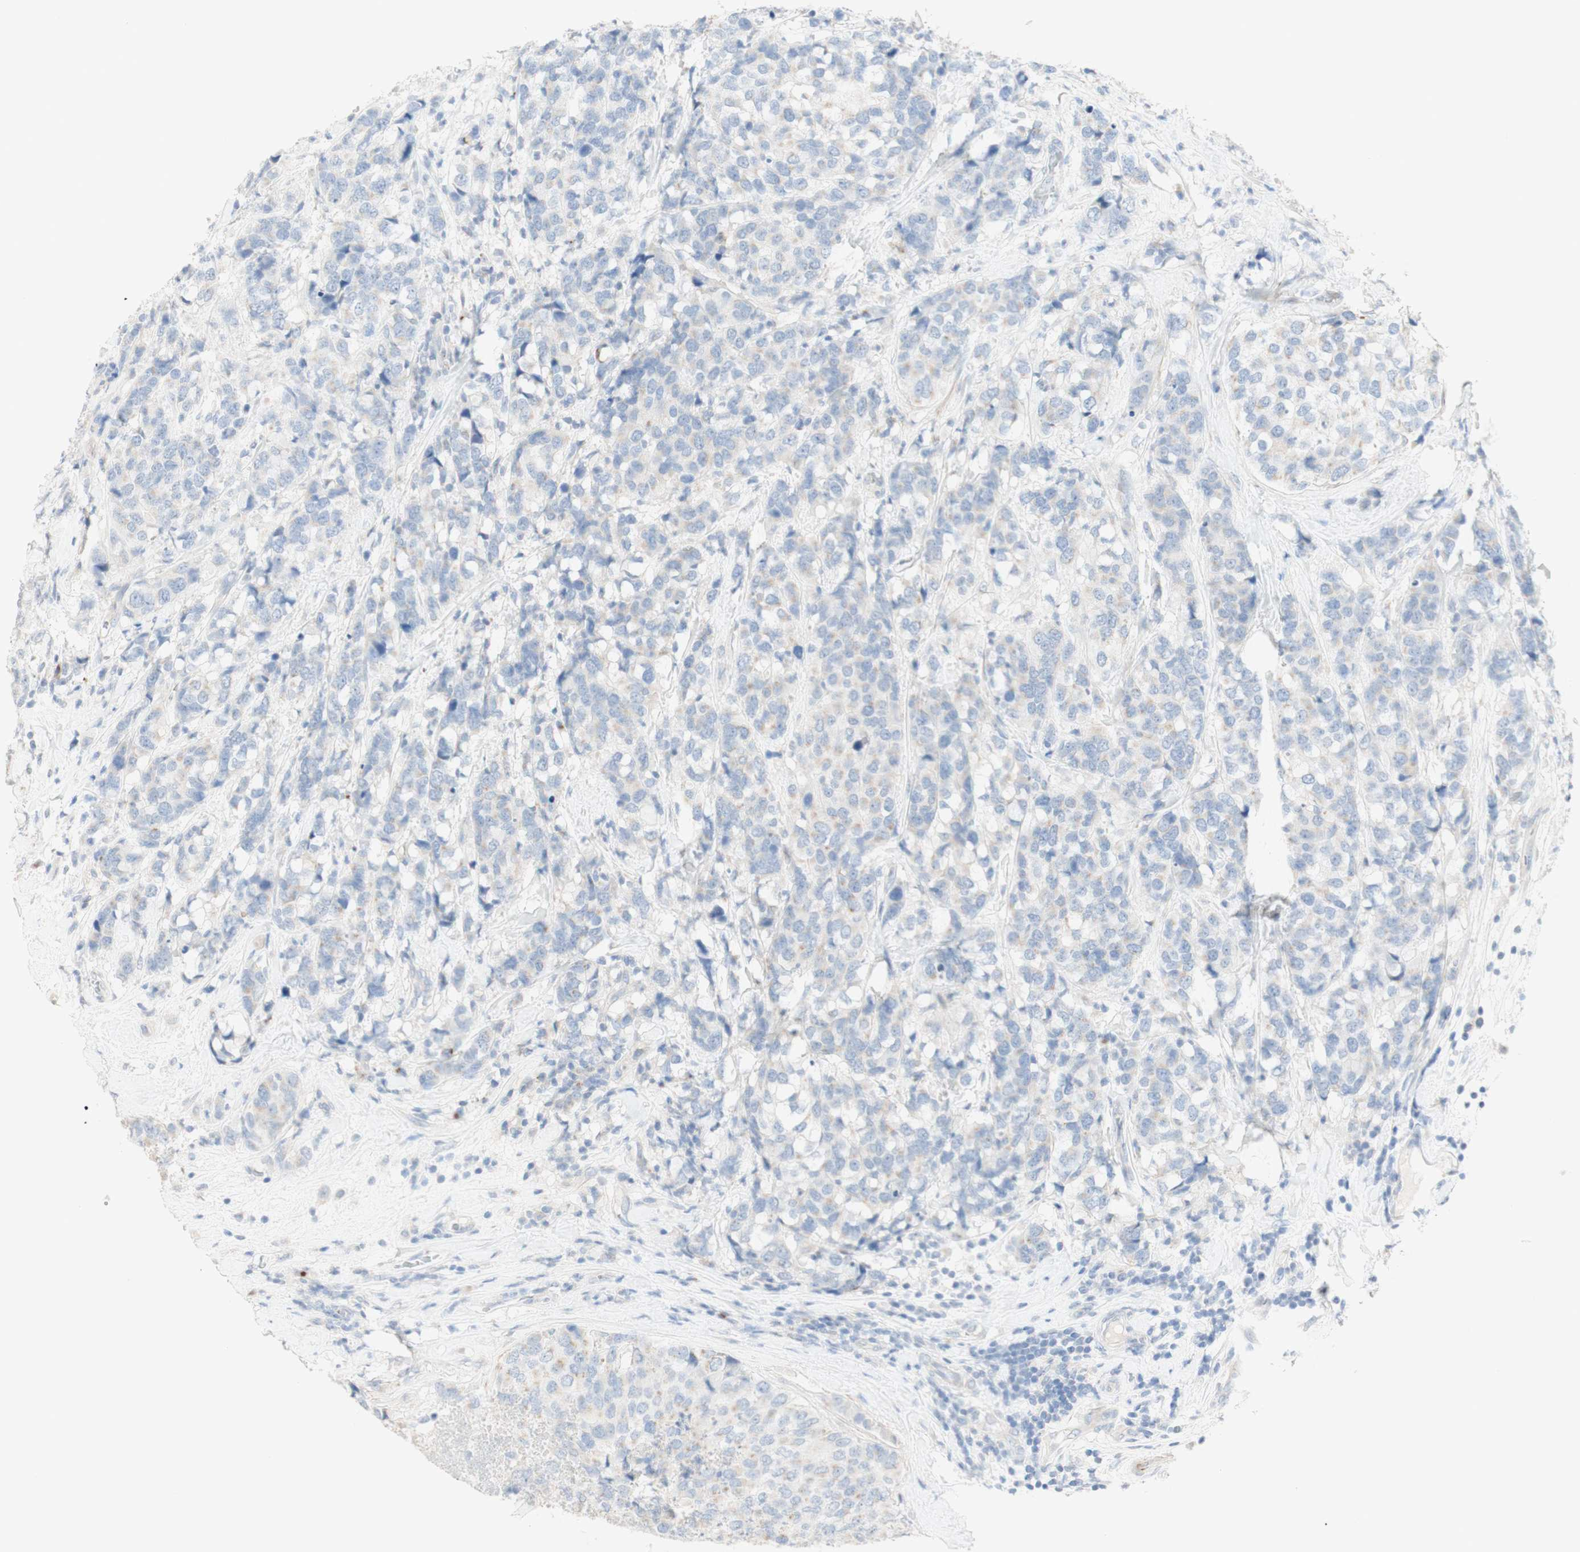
{"staining": {"intensity": "weak", "quantity": "<25%", "location": "cytoplasmic/membranous"}, "tissue": "breast cancer", "cell_type": "Tumor cells", "image_type": "cancer", "snomed": [{"axis": "morphology", "description": "Lobular carcinoma"}, {"axis": "topography", "description": "Breast"}], "caption": "Immunohistochemistry histopathology image of neoplastic tissue: lobular carcinoma (breast) stained with DAB (3,3'-diaminobenzidine) reveals no significant protein staining in tumor cells.", "gene": "MANEA", "patient": {"sex": "female", "age": 59}}